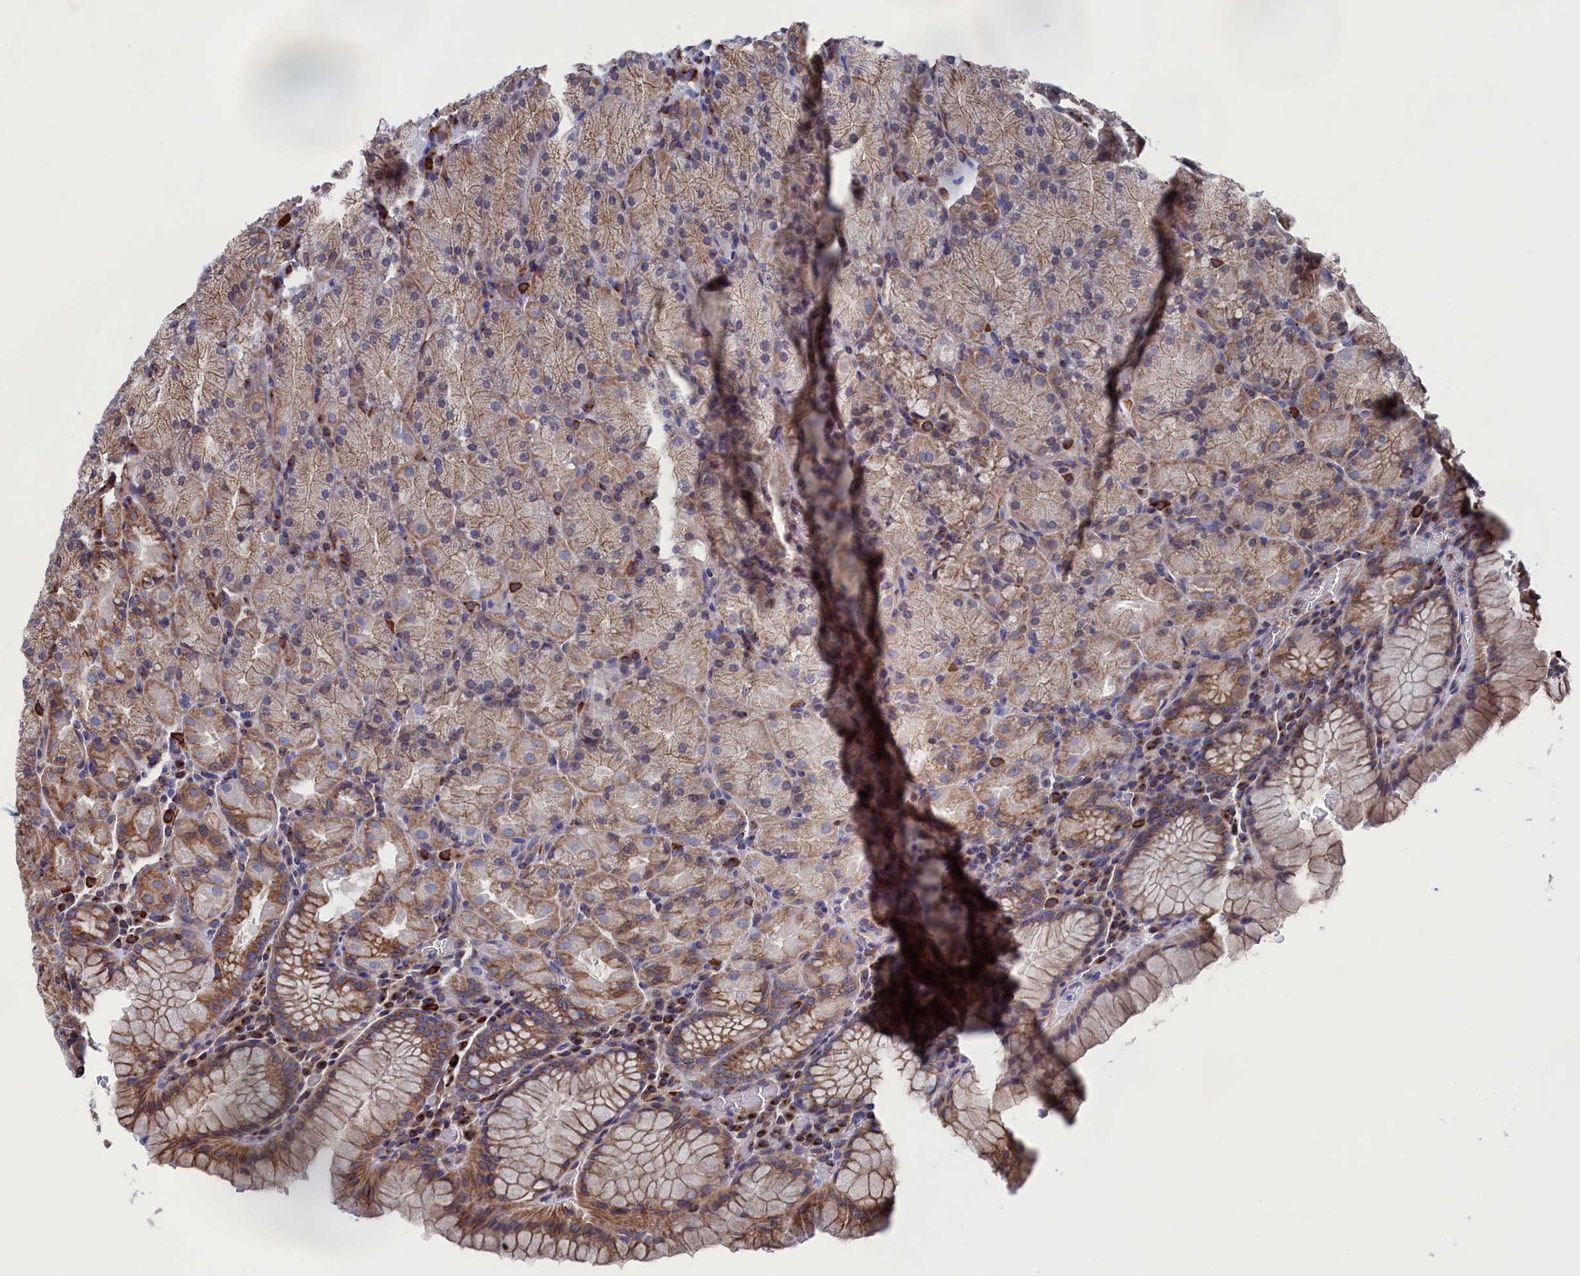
{"staining": {"intensity": "moderate", "quantity": ">75%", "location": "cytoplasmic/membranous"}, "tissue": "stomach", "cell_type": "Glandular cells", "image_type": "normal", "snomed": [{"axis": "morphology", "description": "Normal tissue, NOS"}, {"axis": "topography", "description": "Stomach, upper"}, {"axis": "topography", "description": "Stomach, lower"}], "caption": "Protein staining exhibits moderate cytoplasmic/membranous staining in about >75% of glandular cells in normal stomach.", "gene": "NUTF2", "patient": {"sex": "male", "age": 80}}